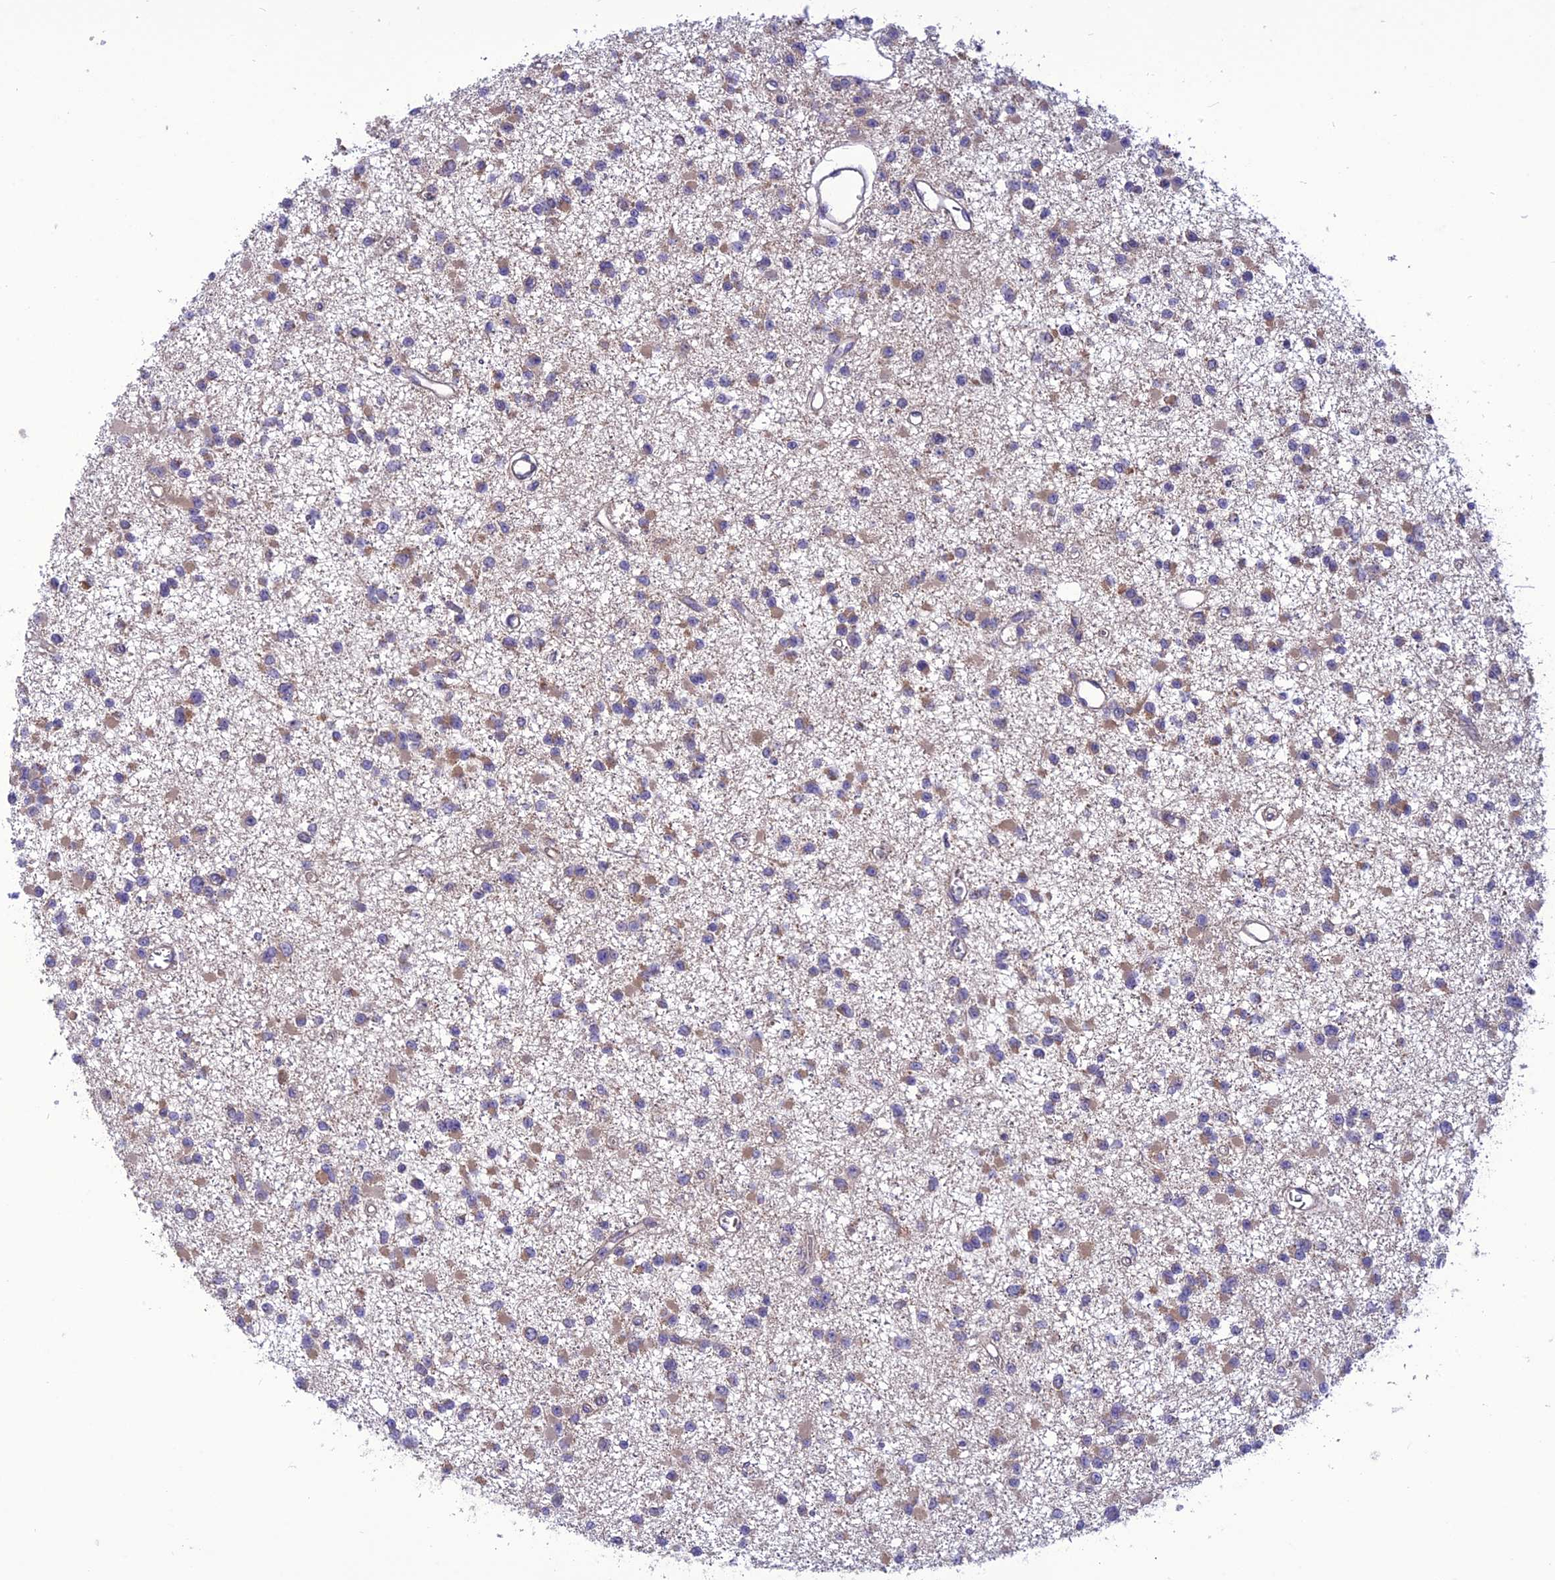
{"staining": {"intensity": "weak", "quantity": "<25%", "location": "cytoplasmic/membranous"}, "tissue": "glioma", "cell_type": "Tumor cells", "image_type": "cancer", "snomed": [{"axis": "morphology", "description": "Glioma, malignant, Low grade"}, {"axis": "topography", "description": "Brain"}], "caption": "Immunohistochemistry (IHC) of human malignant glioma (low-grade) displays no positivity in tumor cells. (DAB immunohistochemistry, high magnification).", "gene": "PSMF1", "patient": {"sex": "female", "age": 22}}